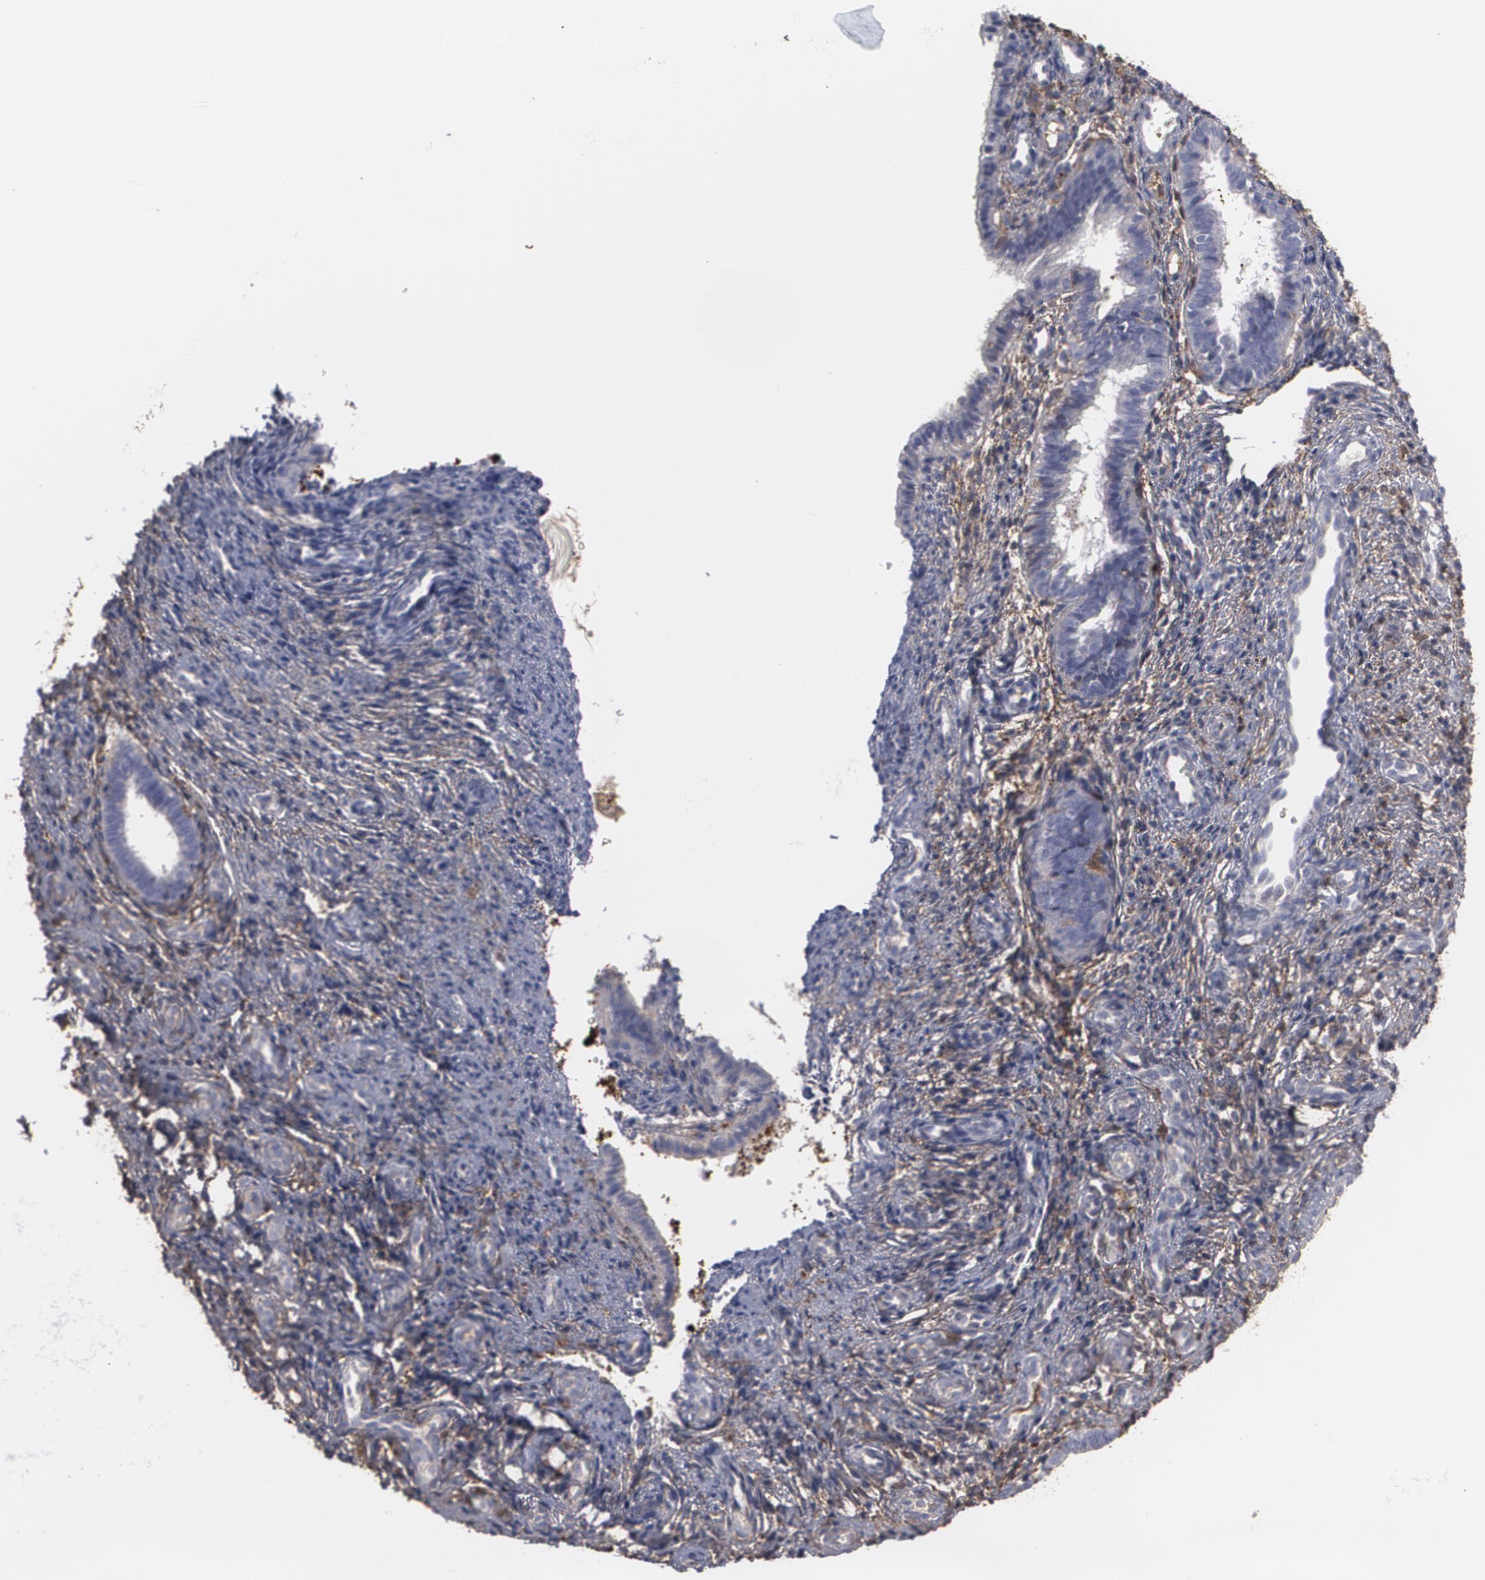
{"staining": {"intensity": "strong", "quantity": ">75%", "location": "cytoplasmic/membranous"}, "tissue": "endometrium", "cell_type": "Cells in endometrial stroma", "image_type": "normal", "snomed": [{"axis": "morphology", "description": "Normal tissue, NOS"}, {"axis": "topography", "description": "Endometrium"}], "caption": "IHC histopathology image of normal endometrium: endometrium stained using IHC demonstrates high levels of strong protein expression localized specifically in the cytoplasmic/membranous of cells in endometrial stroma, appearing as a cytoplasmic/membranous brown color.", "gene": "ODC1", "patient": {"sex": "female", "age": 27}}